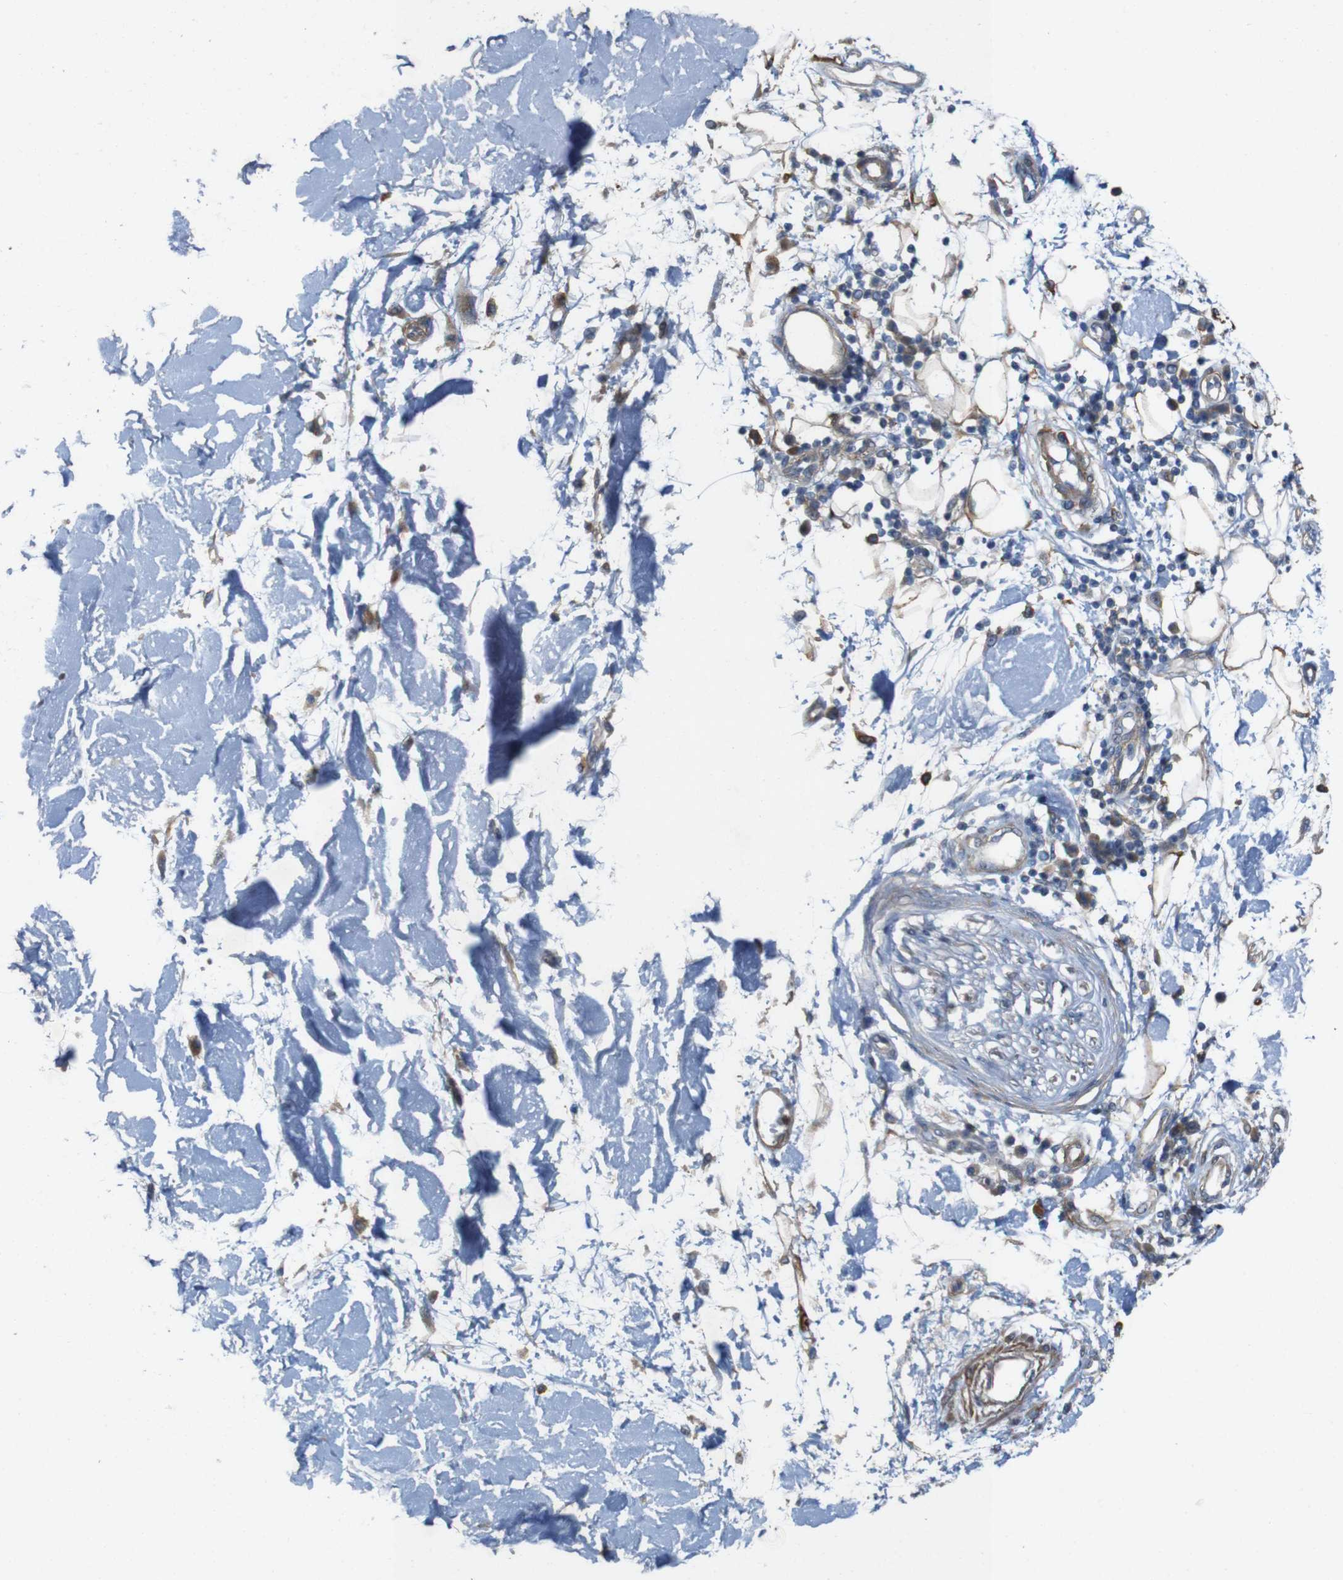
{"staining": {"intensity": "strong", "quantity": ">75%", "location": "cytoplasmic/membranous"}, "tissue": "adipose tissue", "cell_type": "Adipocytes", "image_type": "normal", "snomed": [{"axis": "morphology", "description": "Squamous cell carcinoma, NOS"}, {"axis": "topography", "description": "Skin"}], "caption": "Immunohistochemical staining of benign human adipose tissue shows >75% levels of strong cytoplasmic/membranous protein staining in about >75% of adipocytes.", "gene": "SIGLEC8", "patient": {"sex": "male", "age": 83}}